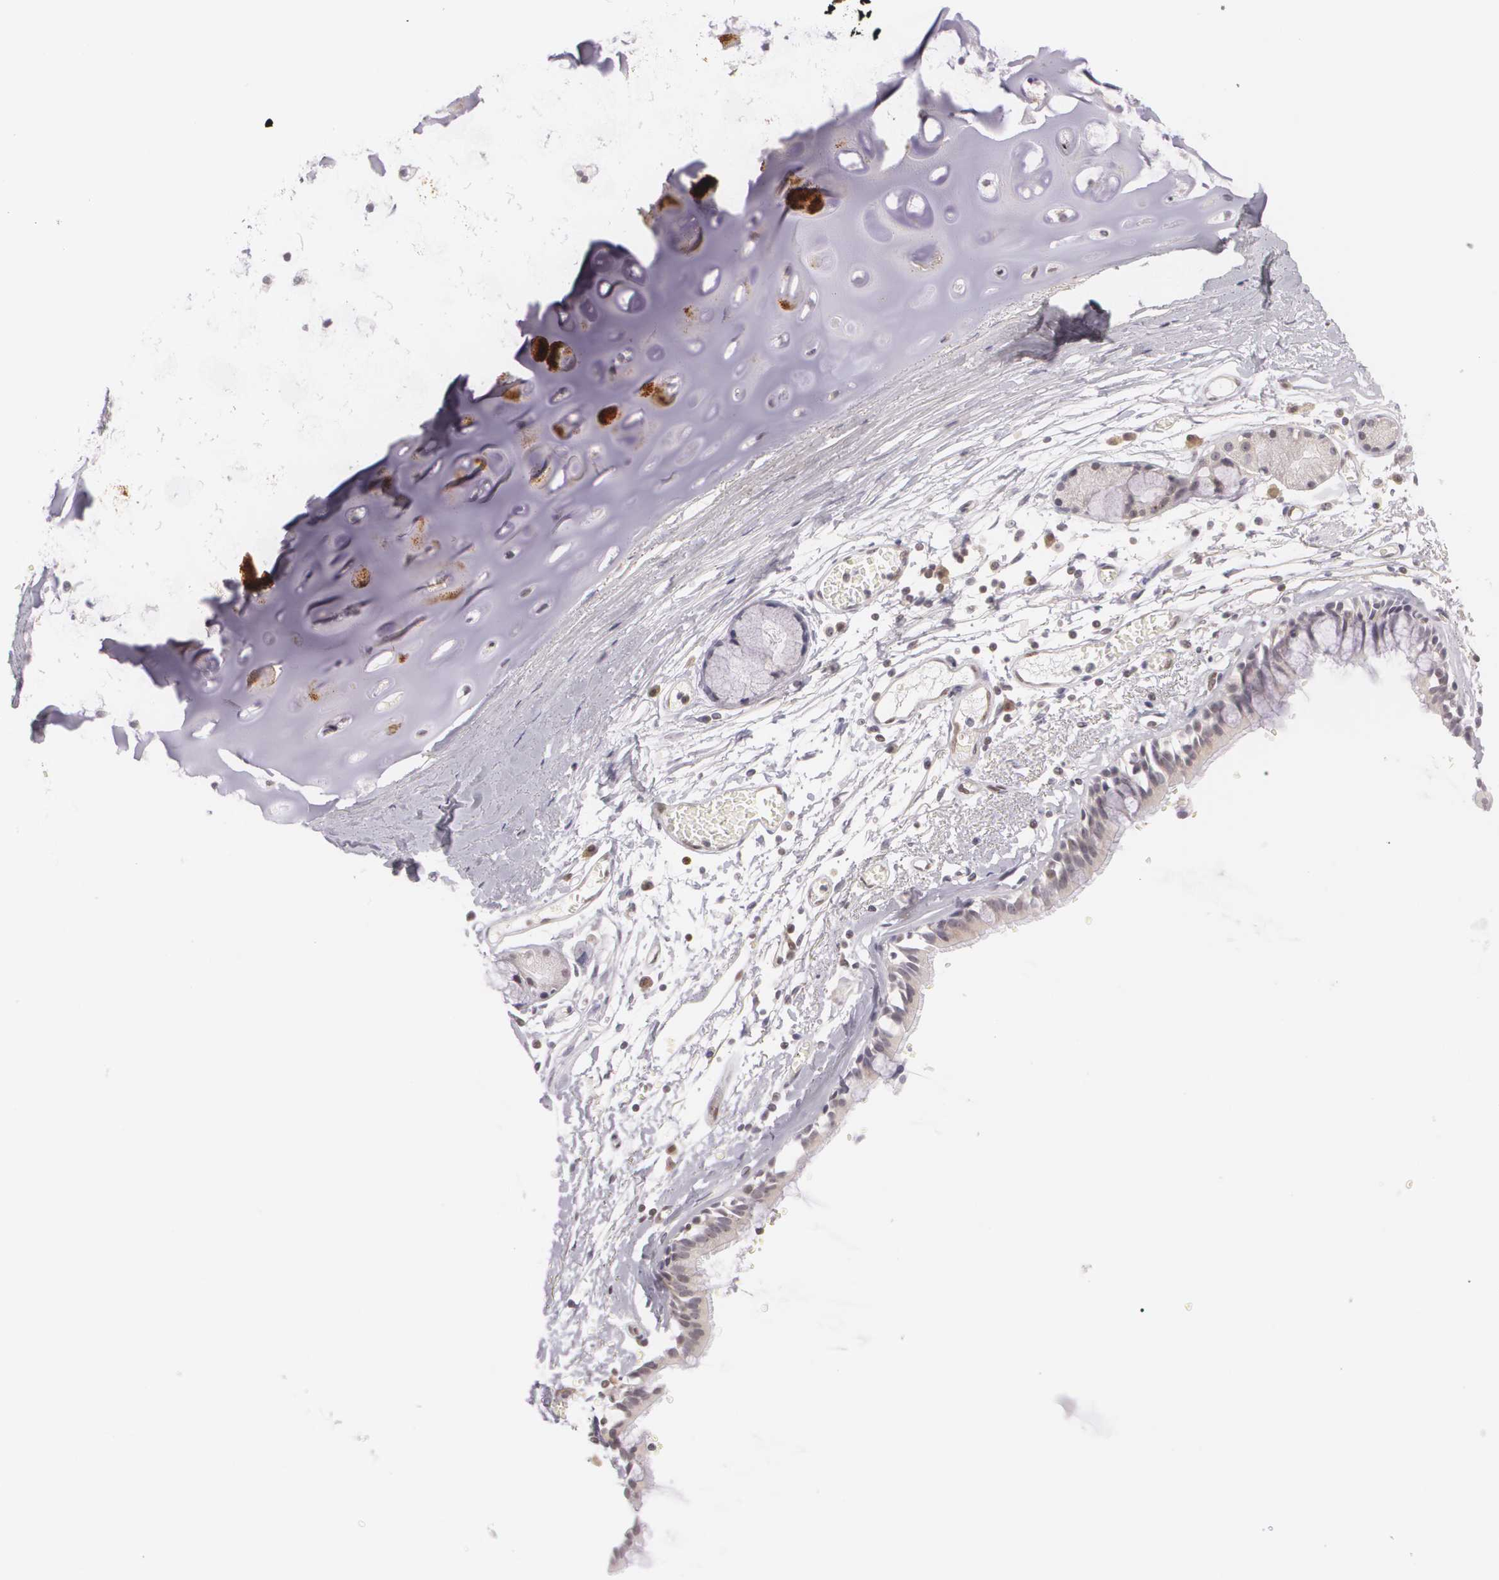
{"staining": {"intensity": "negative", "quantity": "none", "location": "none"}, "tissue": "adipose tissue", "cell_type": "Adipocytes", "image_type": "normal", "snomed": [{"axis": "morphology", "description": "Normal tissue, NOS"}, {"axis": "topography", "description": "Bronchus"}, {"axis": "topography", "description": "Lung"}], "caption": "Protein analysis of normal adipose tissue demonstrates no significant positivity in adipocytes.", "gene": "BCL10", "patient": {"sex": "female", "age": 56}}